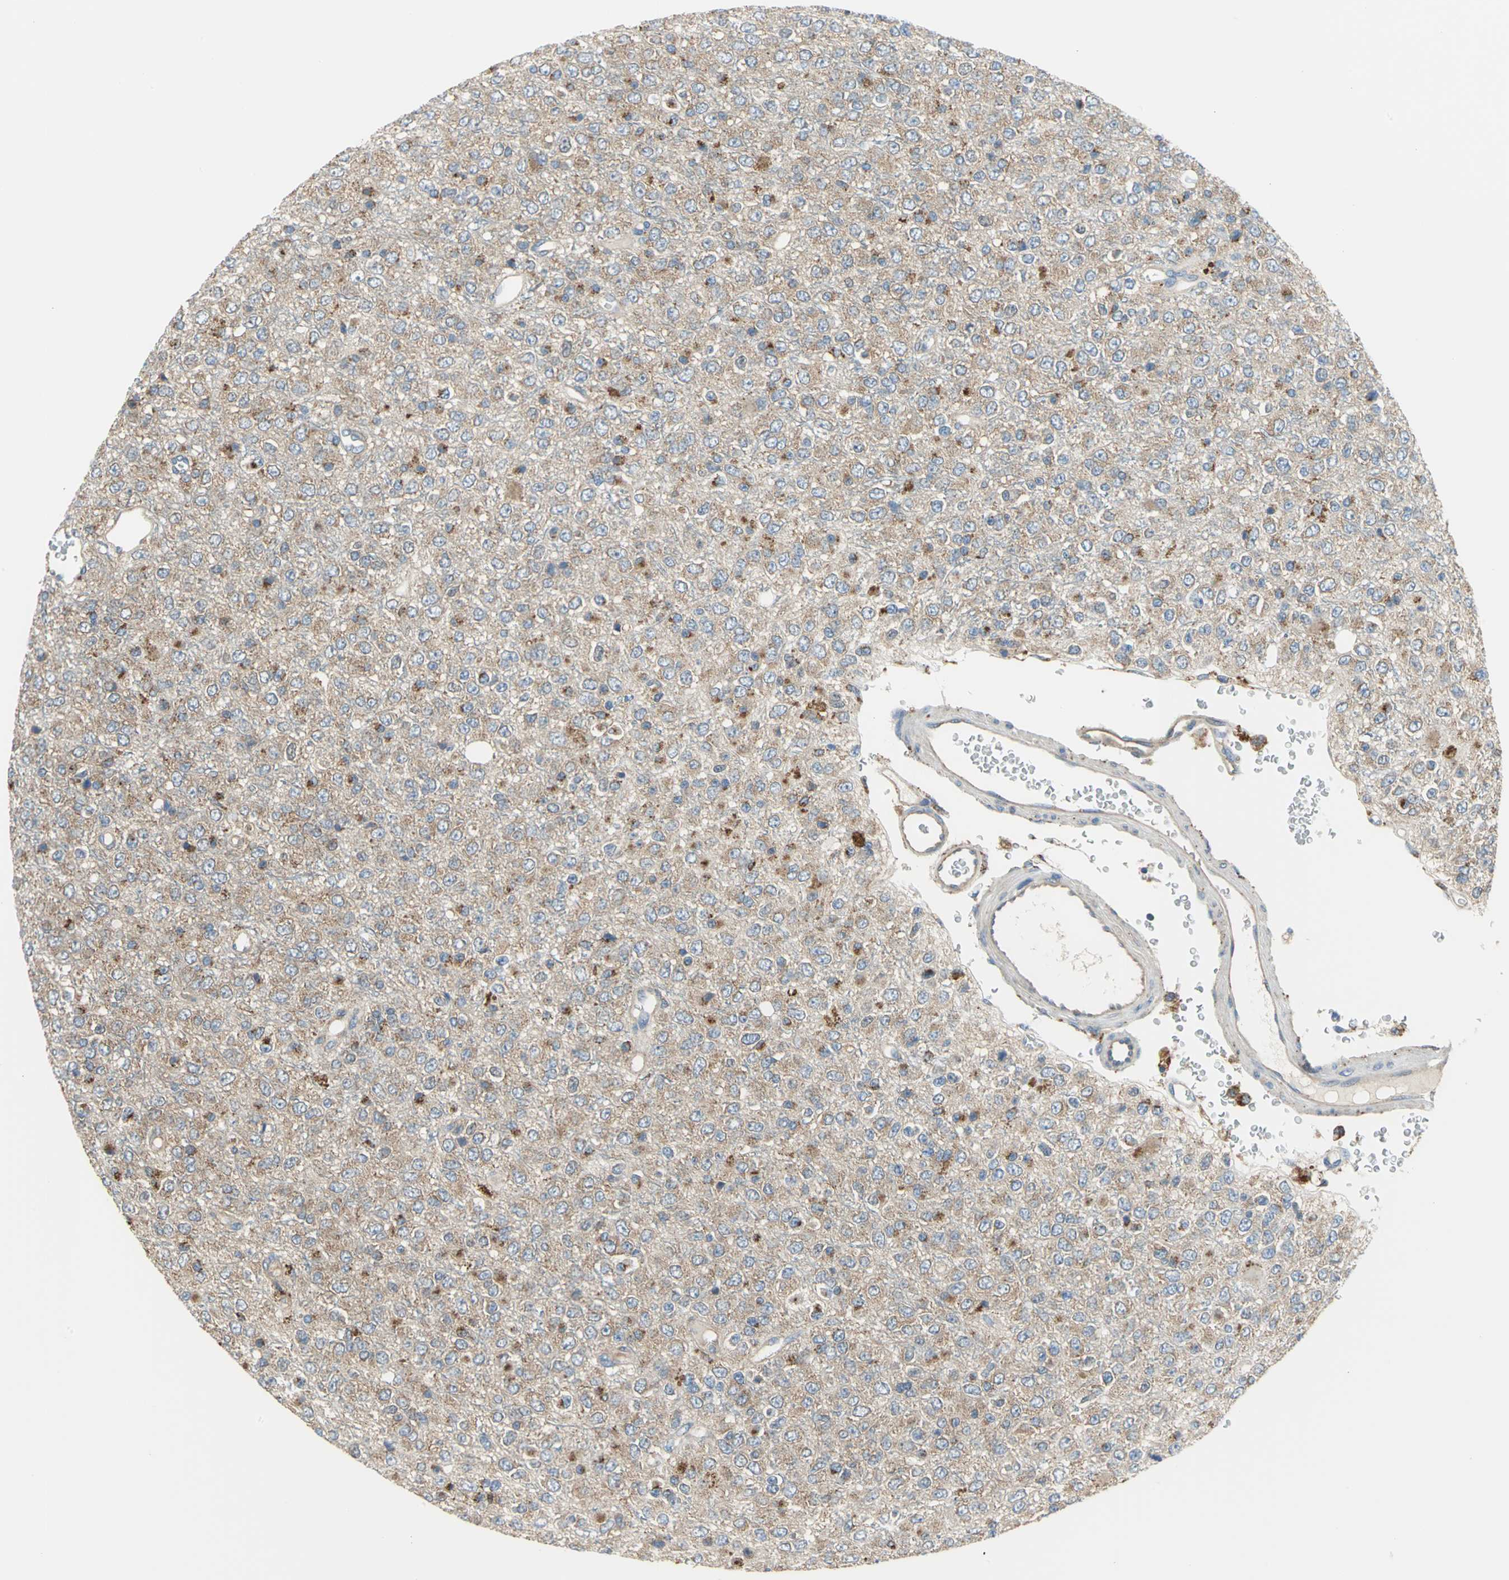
{"staining": {"intensity": "weak", "quantity": "25%-75%", "location": "cytoplasmic/membranous"}, "tissue": "glioma", "cell_type": "Tumor cells", "image_type": "cancer", "snomed": [{"axis": "morphology", "description": "Glioma, malignant, High grade"}, {"axis": "topography", "description": "pancreas cauda"}], "caption": "Immunohistochemistry (IHC) histopathology image of neoplastic tissue: malignant glioma (high-grade) stained using immunohistochemistry (IHC) exhibits low levels of weak protein expression localized specifically in the cytoplasmic/membranous of tumor cells, appearing as a cytoplasmic/membranous brown color.", "gene": "DIAPH2", "patient": {"sex": "male", "age": 60}}